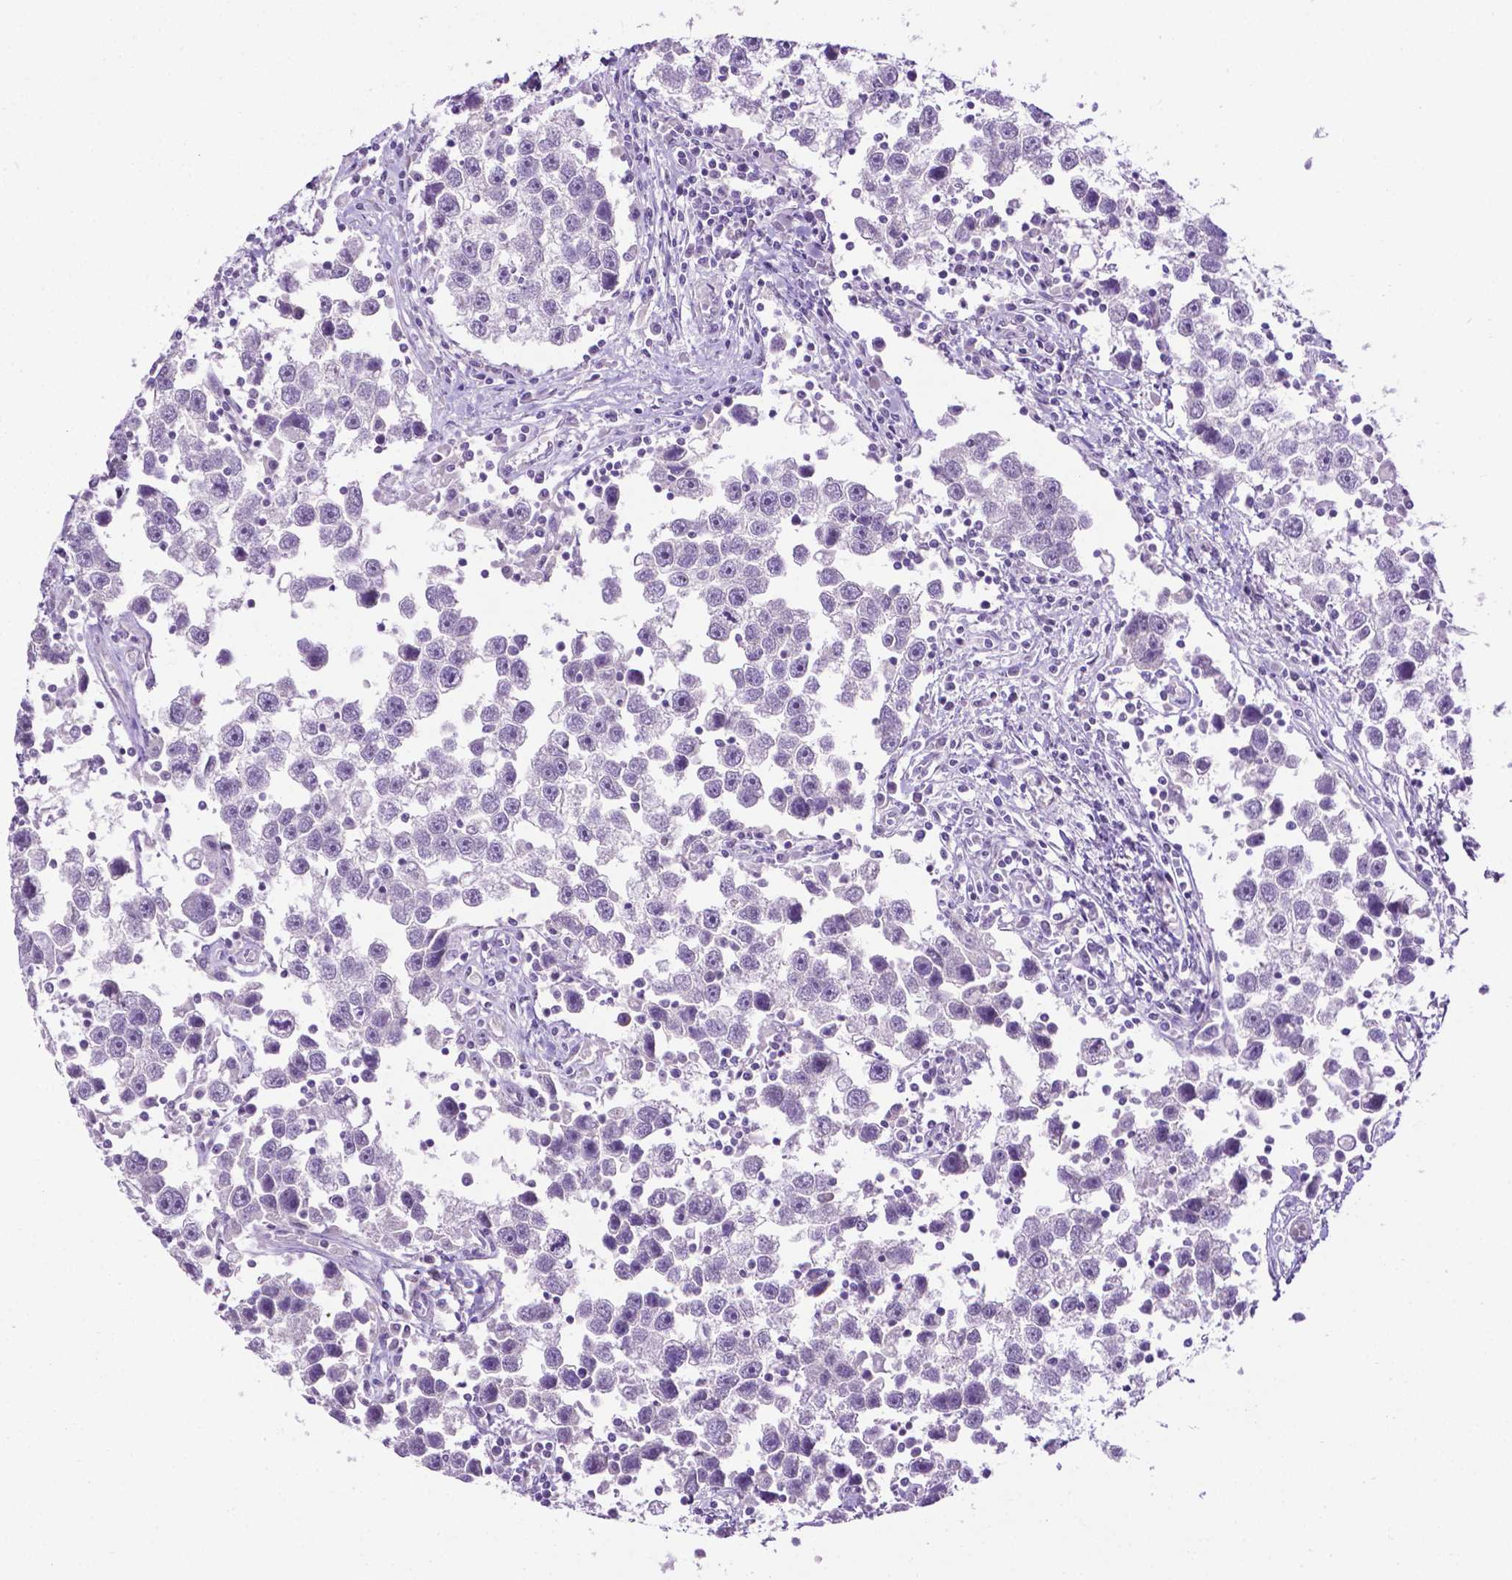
{"staining": {"intensity": "negative", "quantity": "none", "location": "none"}, "tissue": "testis cancer", "cell_type": "Tumor cells", "image_type": "cancer", "snomed": [{"axis": "morphology", "description": "Seminoma, NOS"}, {"axis": "topography", "description": "Testis"}], "caption": "Immunohistochemical staining of testis cancer (seminoma) exhibits no significant positivity in tumor cells. Nuclei are stained in blue.", "gene": "TACSTD2", "patient": {"sex": "male", "age": 30}}